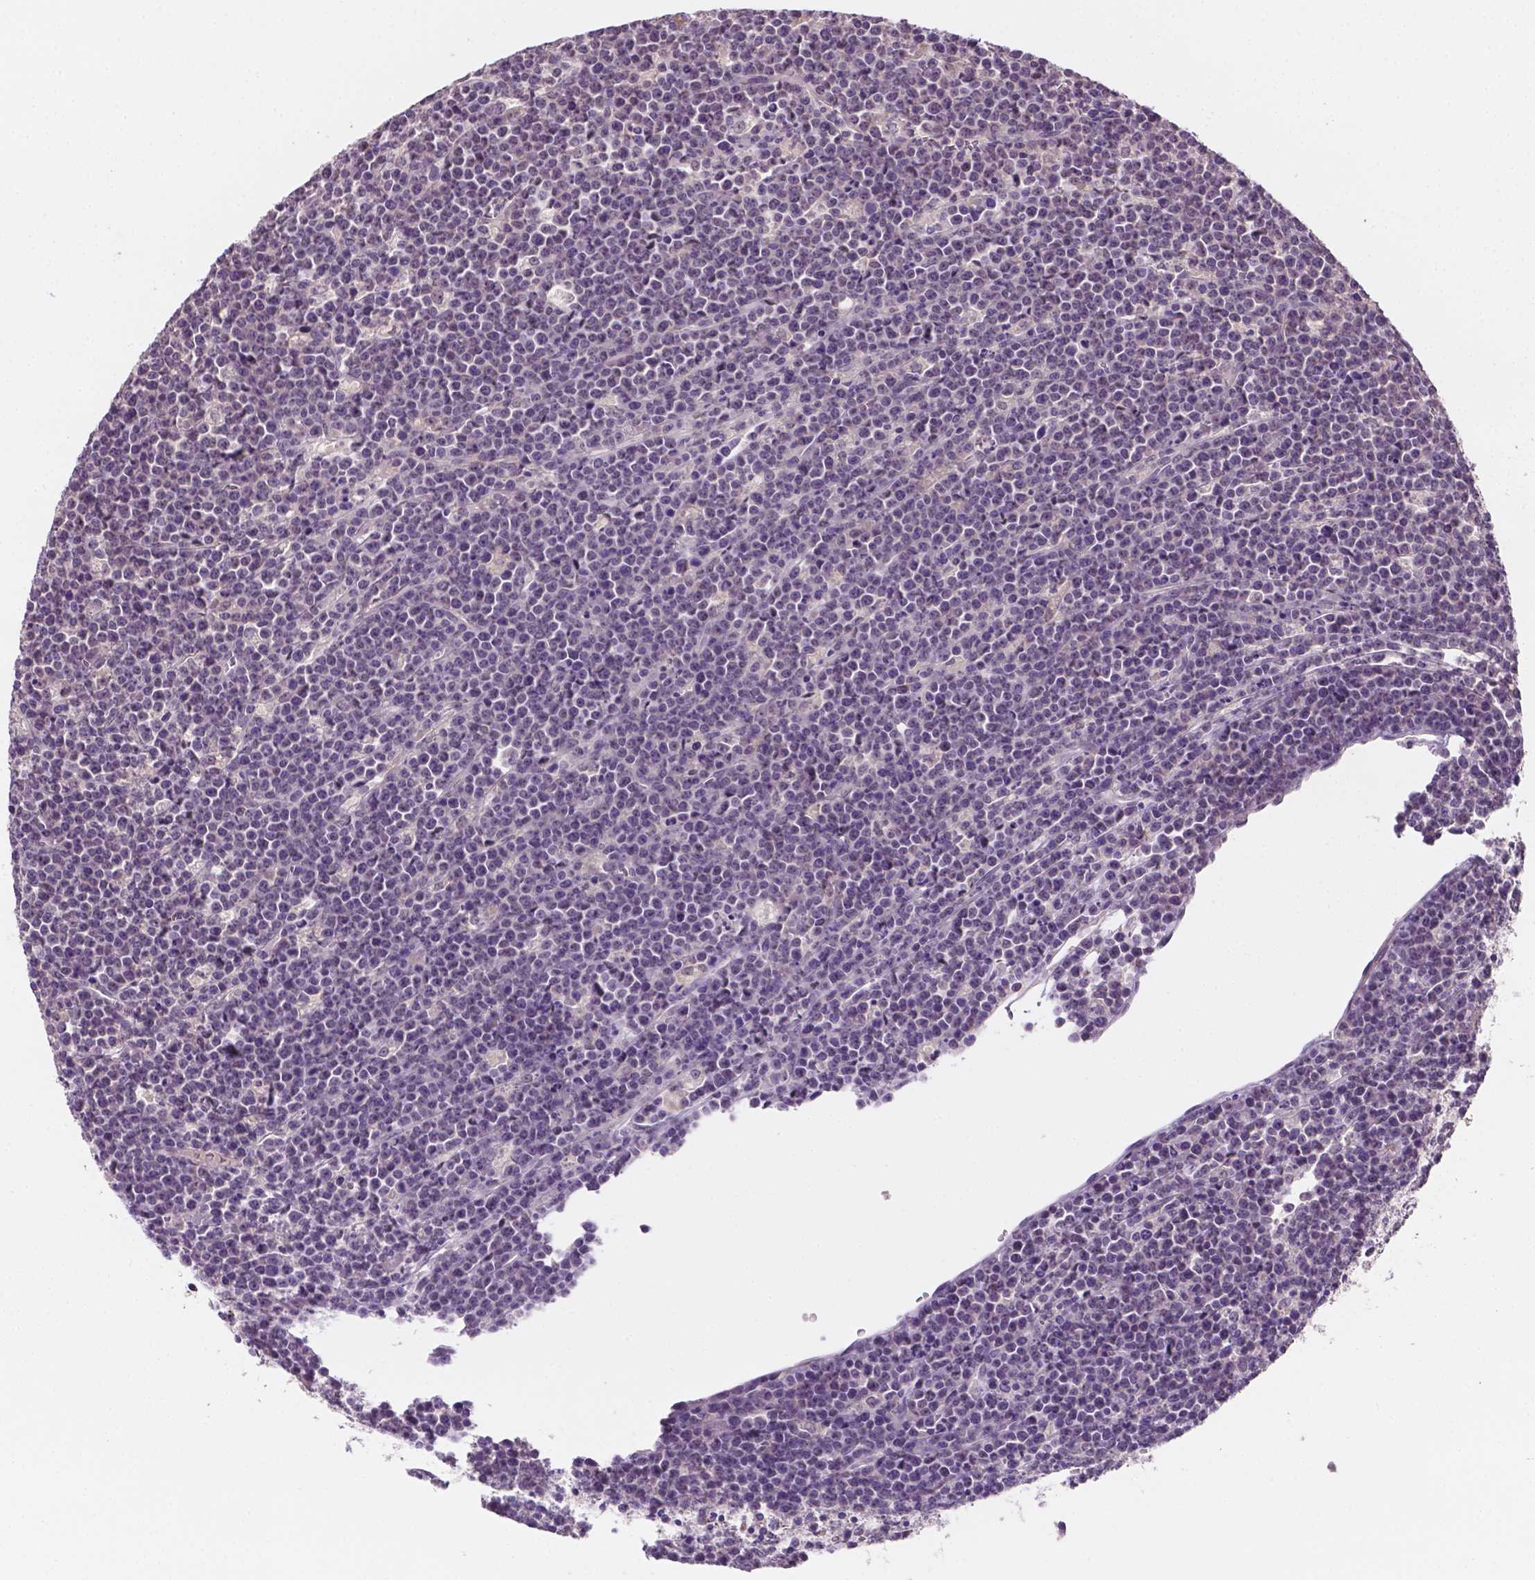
{"staining": {"intensity": "negative", "quantity": "none", "location": "none"}, "tissue": "lymphoma", "cell_type": "Tumor cells", "image_type": "cancer", "snomed": [{"axis": "morphology", "description": "Malignant lymphoma, non-Hodgkin's type, High grade"}, {"axis": "topography", "description": "Ovary"}], "caption": "Lymphoma stained for a protein using immunohistochemistry (IHC) demonstrates no expression tumor cells.", "gene": "MROH6", "patient": {"sex": "female", "age": 56}}